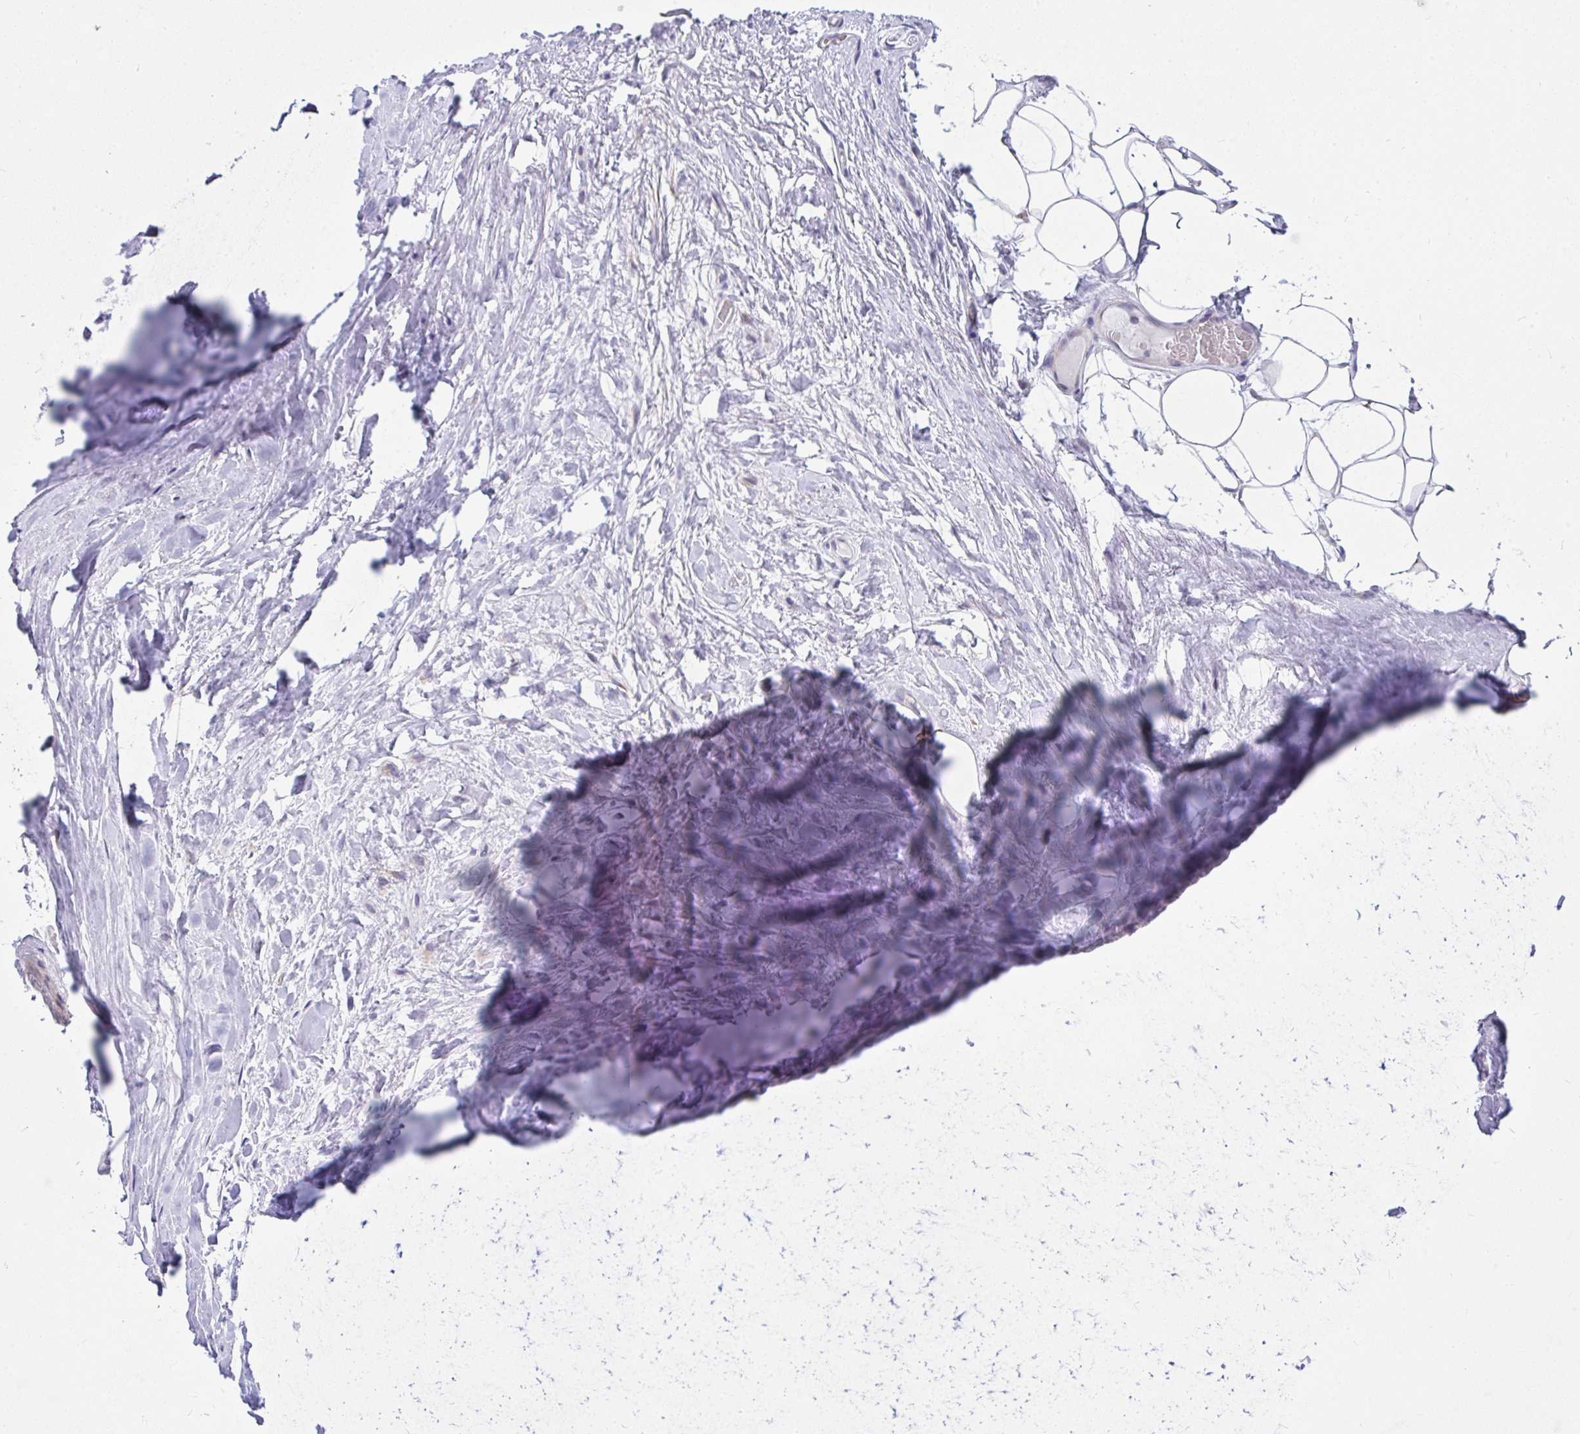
{"staining": {"intensity": "negative", "quantity": "none", "location": "none"}, "tissue": "adipose tissue", "cell_type": "Adipocytes", "image_type": "normal", "snomed": [{"axis": "morphology", "description": "Normal tissue, NOS"}, {"axis": "topography", "description": "Lymph node"}, {"axis": "topography", "description": "Cartilage tissue"}, {"axis": "topography", "description": "Nasopharynx"}], "caption": "A high-resolution micrograph shows immunohistochemistry staining of benign adipose tissue, which displays no significant positivity in adipocytes. The staining is performed using DAB brown chromogen with nuclei counter-stained in using hematoxylin.", "gene": "NFXL1", "patient": {"sex": "male", "age": 63}}